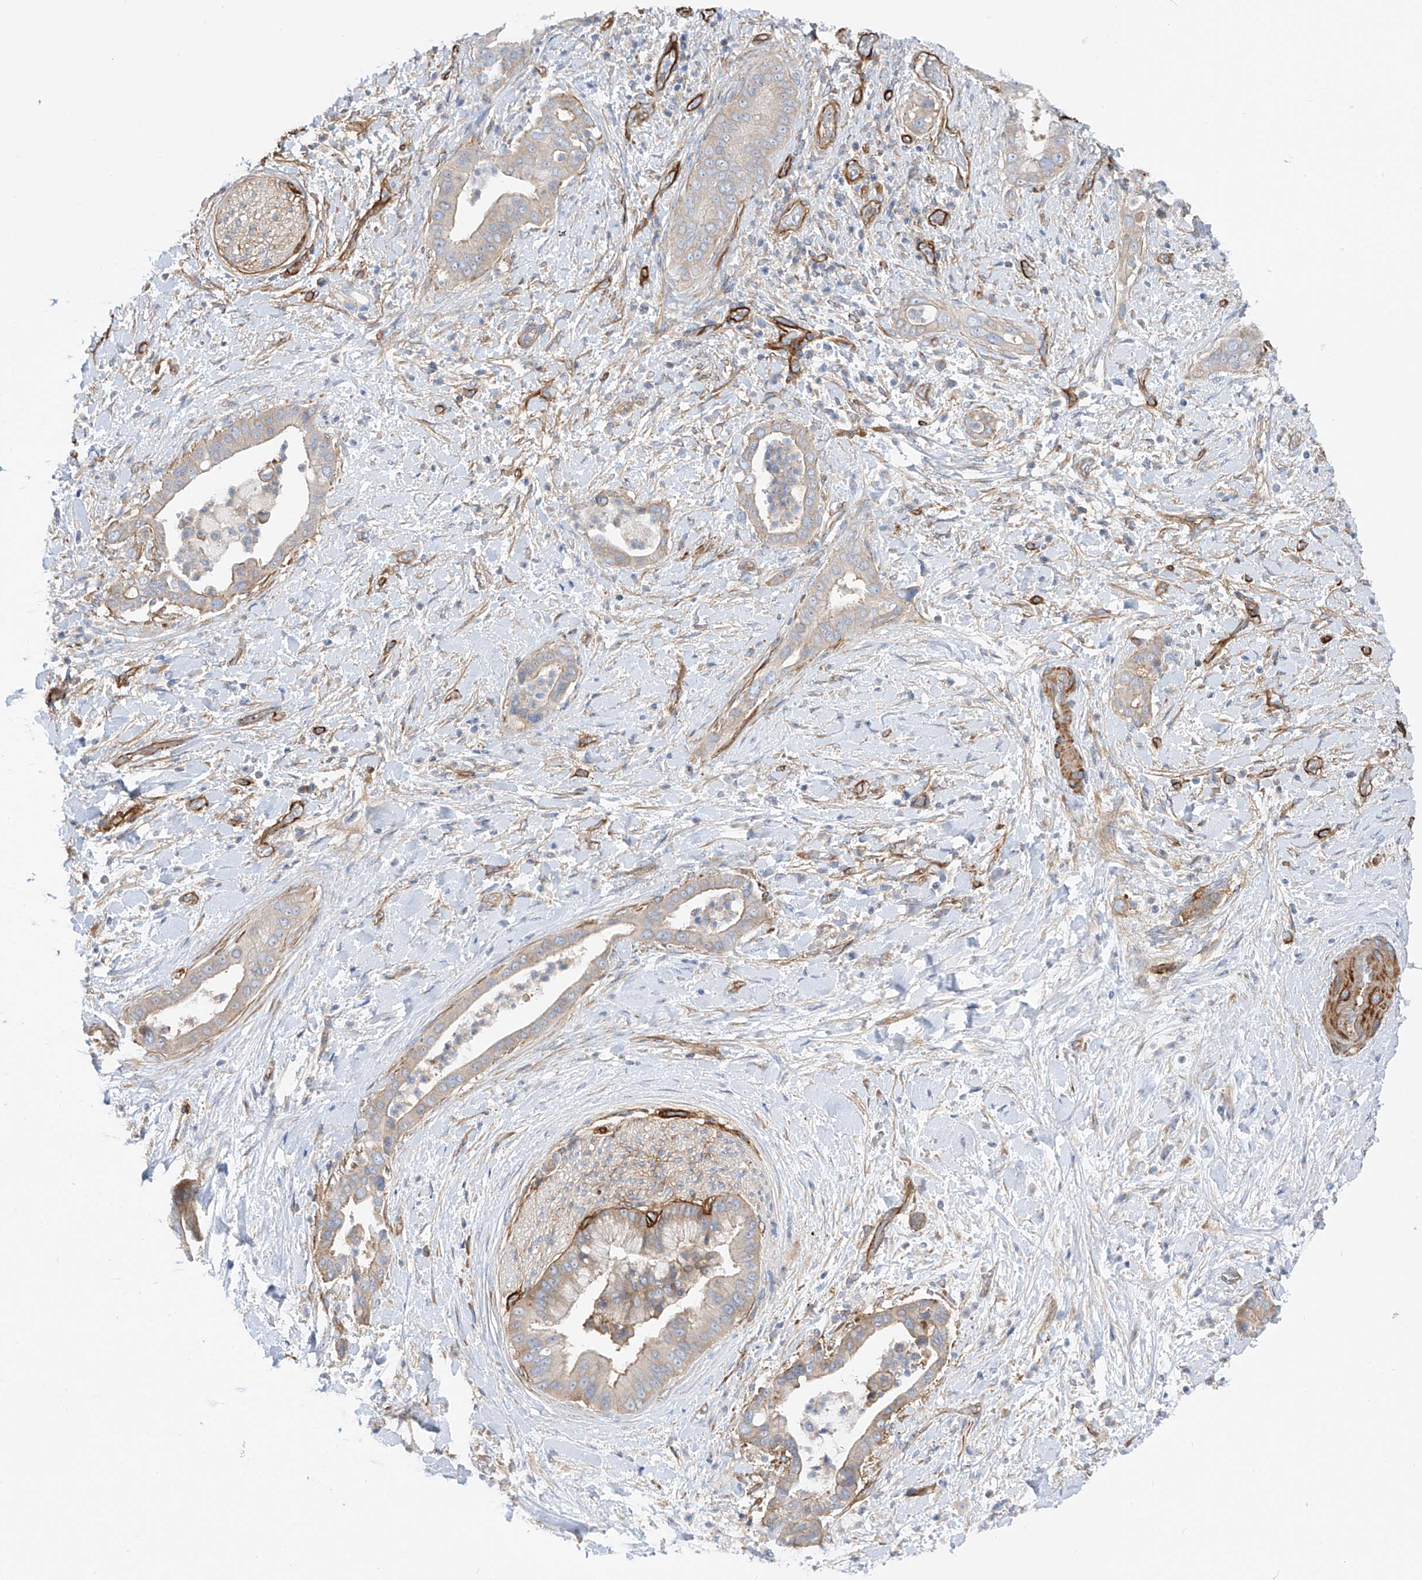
{"staining": {"intensity": "weak", "quantity": "25%-75%", "location": "cytoplasmic/membranous"}, "tissue": "liver cancer", "cell_type": "Tumor cells", "image_type": "cancer", "snomed": [{"axis": "morphology", "description": "Cholangiocarcinoma"}, {"axis": "topography", "description": "Liver"}], "caption": "A micrograph of liver cancer (cholangiocarcinoma) stained for a protein demonstrates weak cytoplasmic/membranous brown staining in tumor cells.", "gene": "LCA5", "patient": {"sex": "female", "age": 54}}